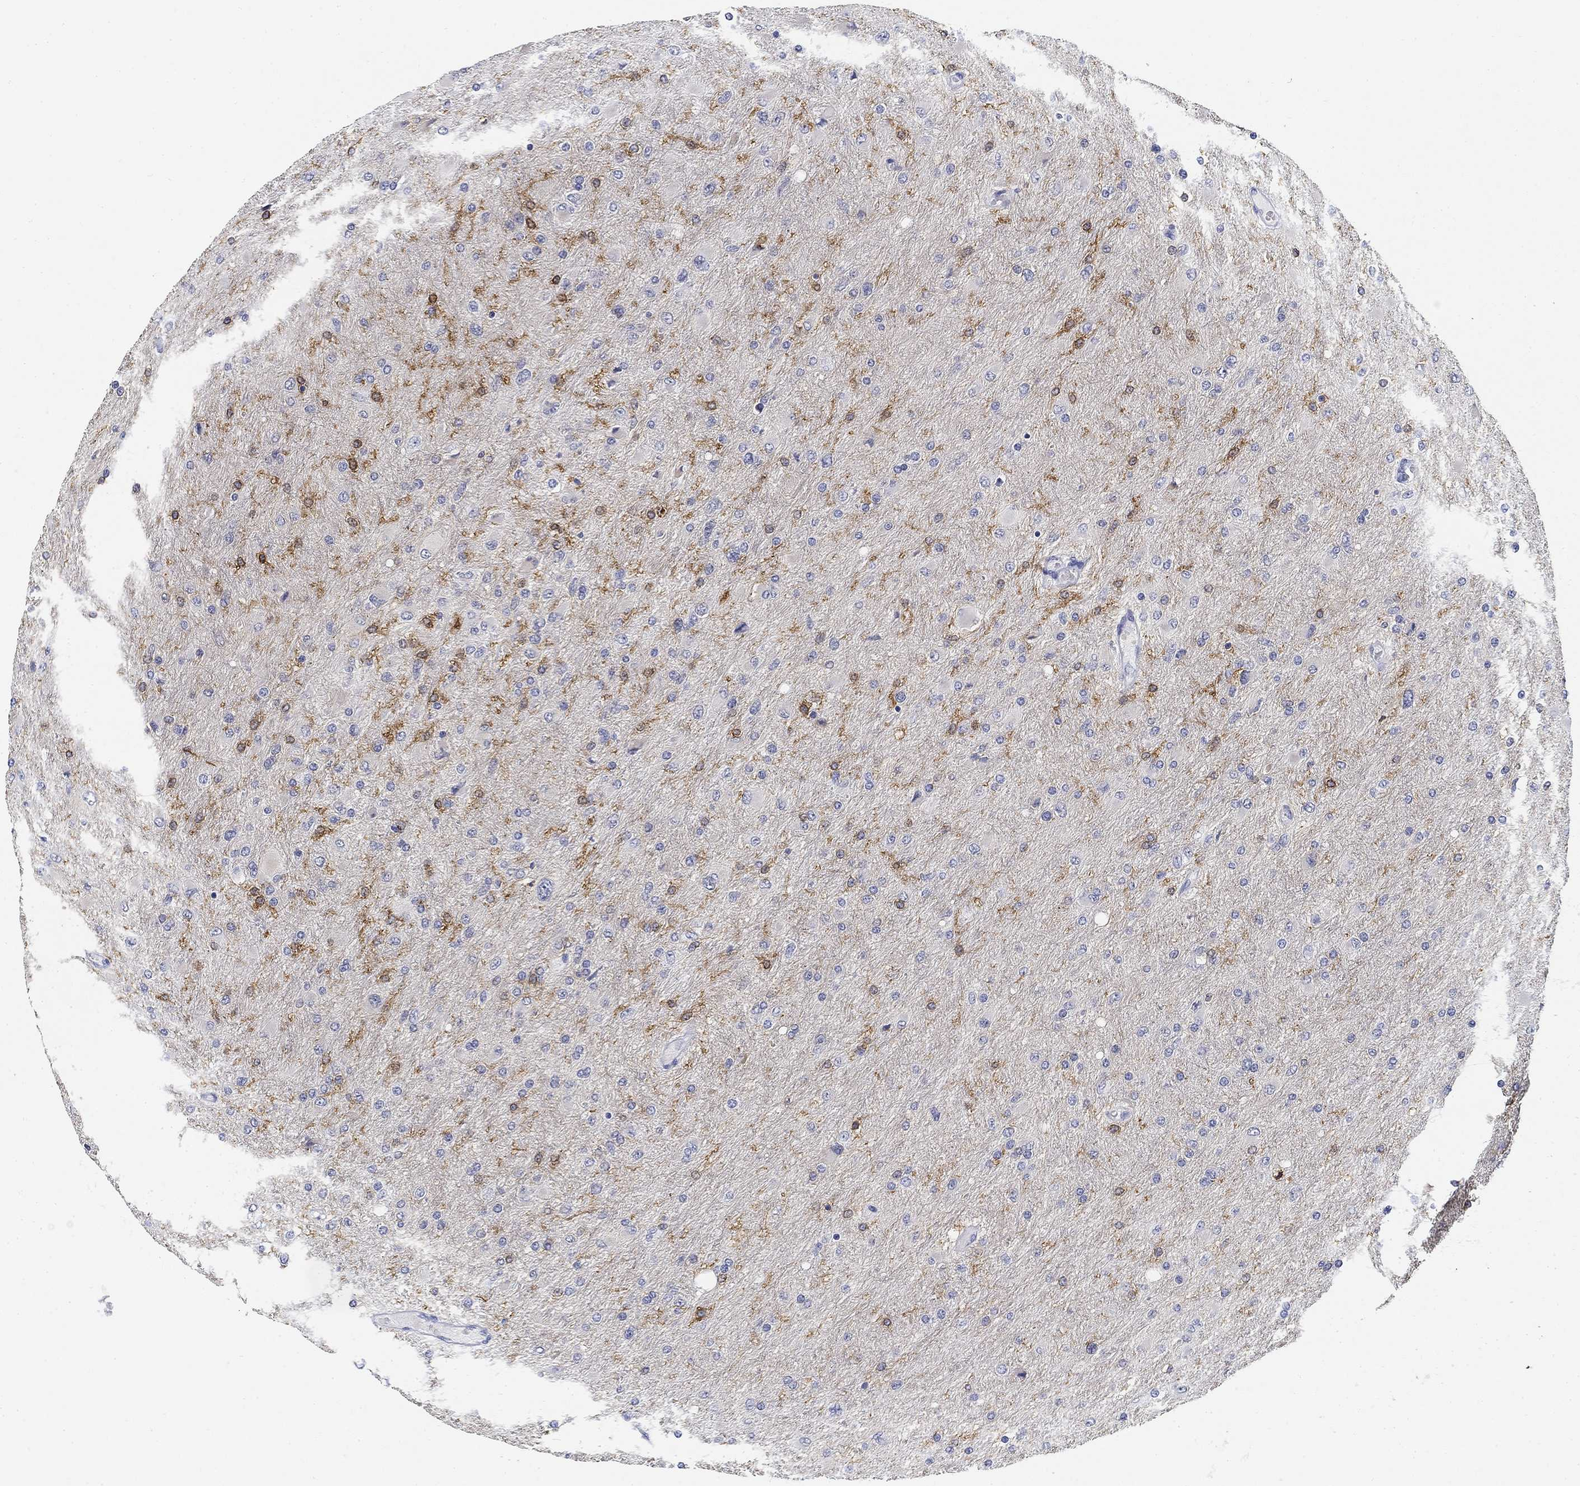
{"staining": {"intensity": "moderate", "quantity": "25%-75%", "location": "cytoplasmic/membranous"}, "tissue": "glioma", "cell_type": "Tumor cells", "image_type": "cancer", "snomed": [{"axis": "morphology", "description": "Glioma, malignant, High grade"}, {"axis": "topography", "description": "Cerebral cortex"}], "caption": "Immunohistochemical staining of malignant high-grade glioma demonstrates medium levels of moderate cytoplasmic/membranous protein staining in about 25%-75% of tumor cells.", "gene": "SLC2A5", "patient": {"sex": "female", "age": 36}}